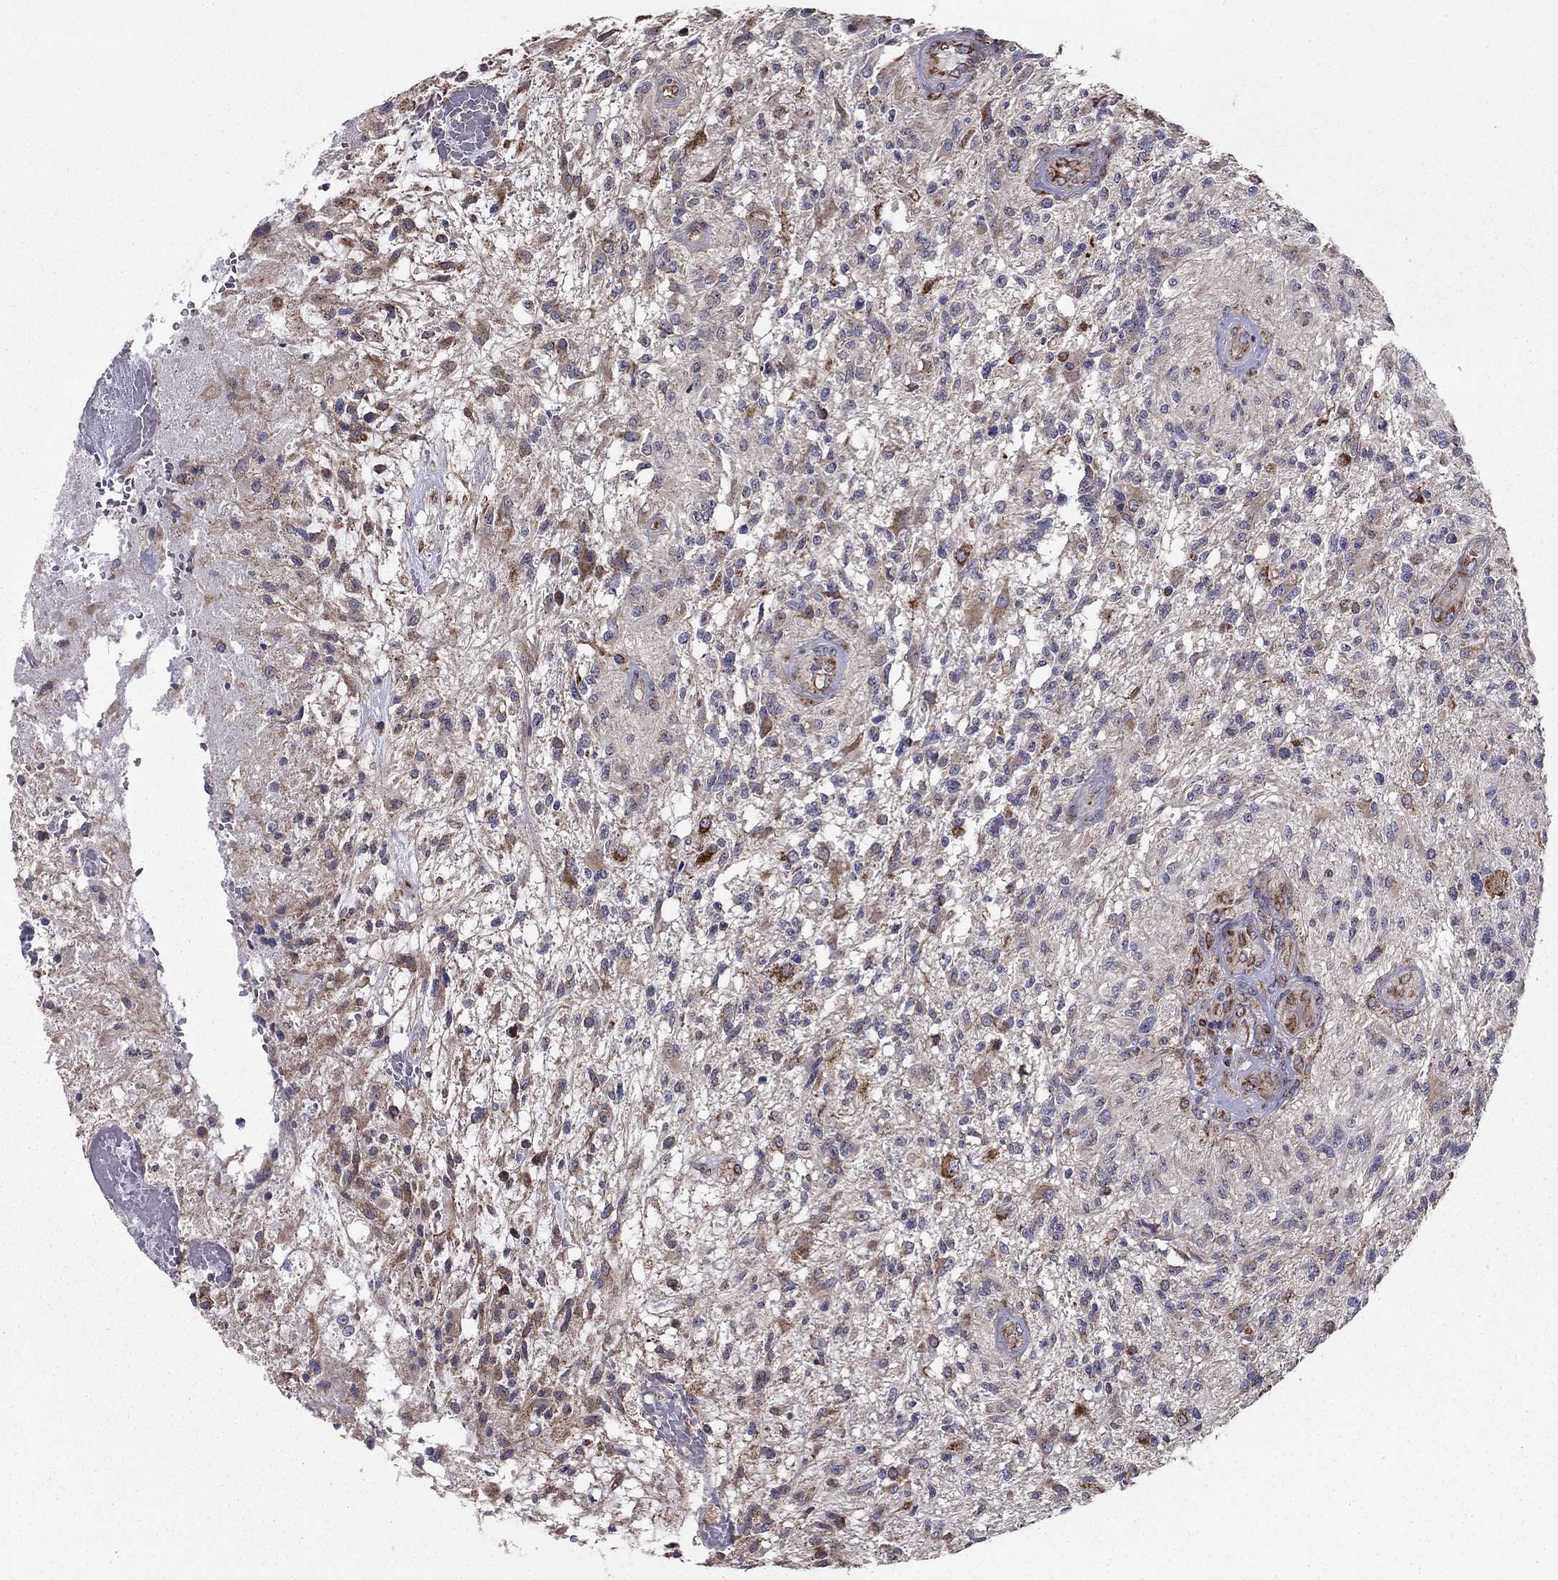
{"staining": {"intensity": "weak", "quantity": "<25%", "location": "cytoplasmic/membranous"}, "tissue": "glioma", "cell_type": "Tumor cells", "image_type": "cancer", "snomed": [{"axis": "morphology", "description": "Glioma, malignant, High grade"}, {"axis": "topography", "description": "Brain"}], "caption": "Tumor cells are negative for brown protein staining in glioma.", "gene": "NKIRAS1", "patient": {"sex": "male", "age": 56}}